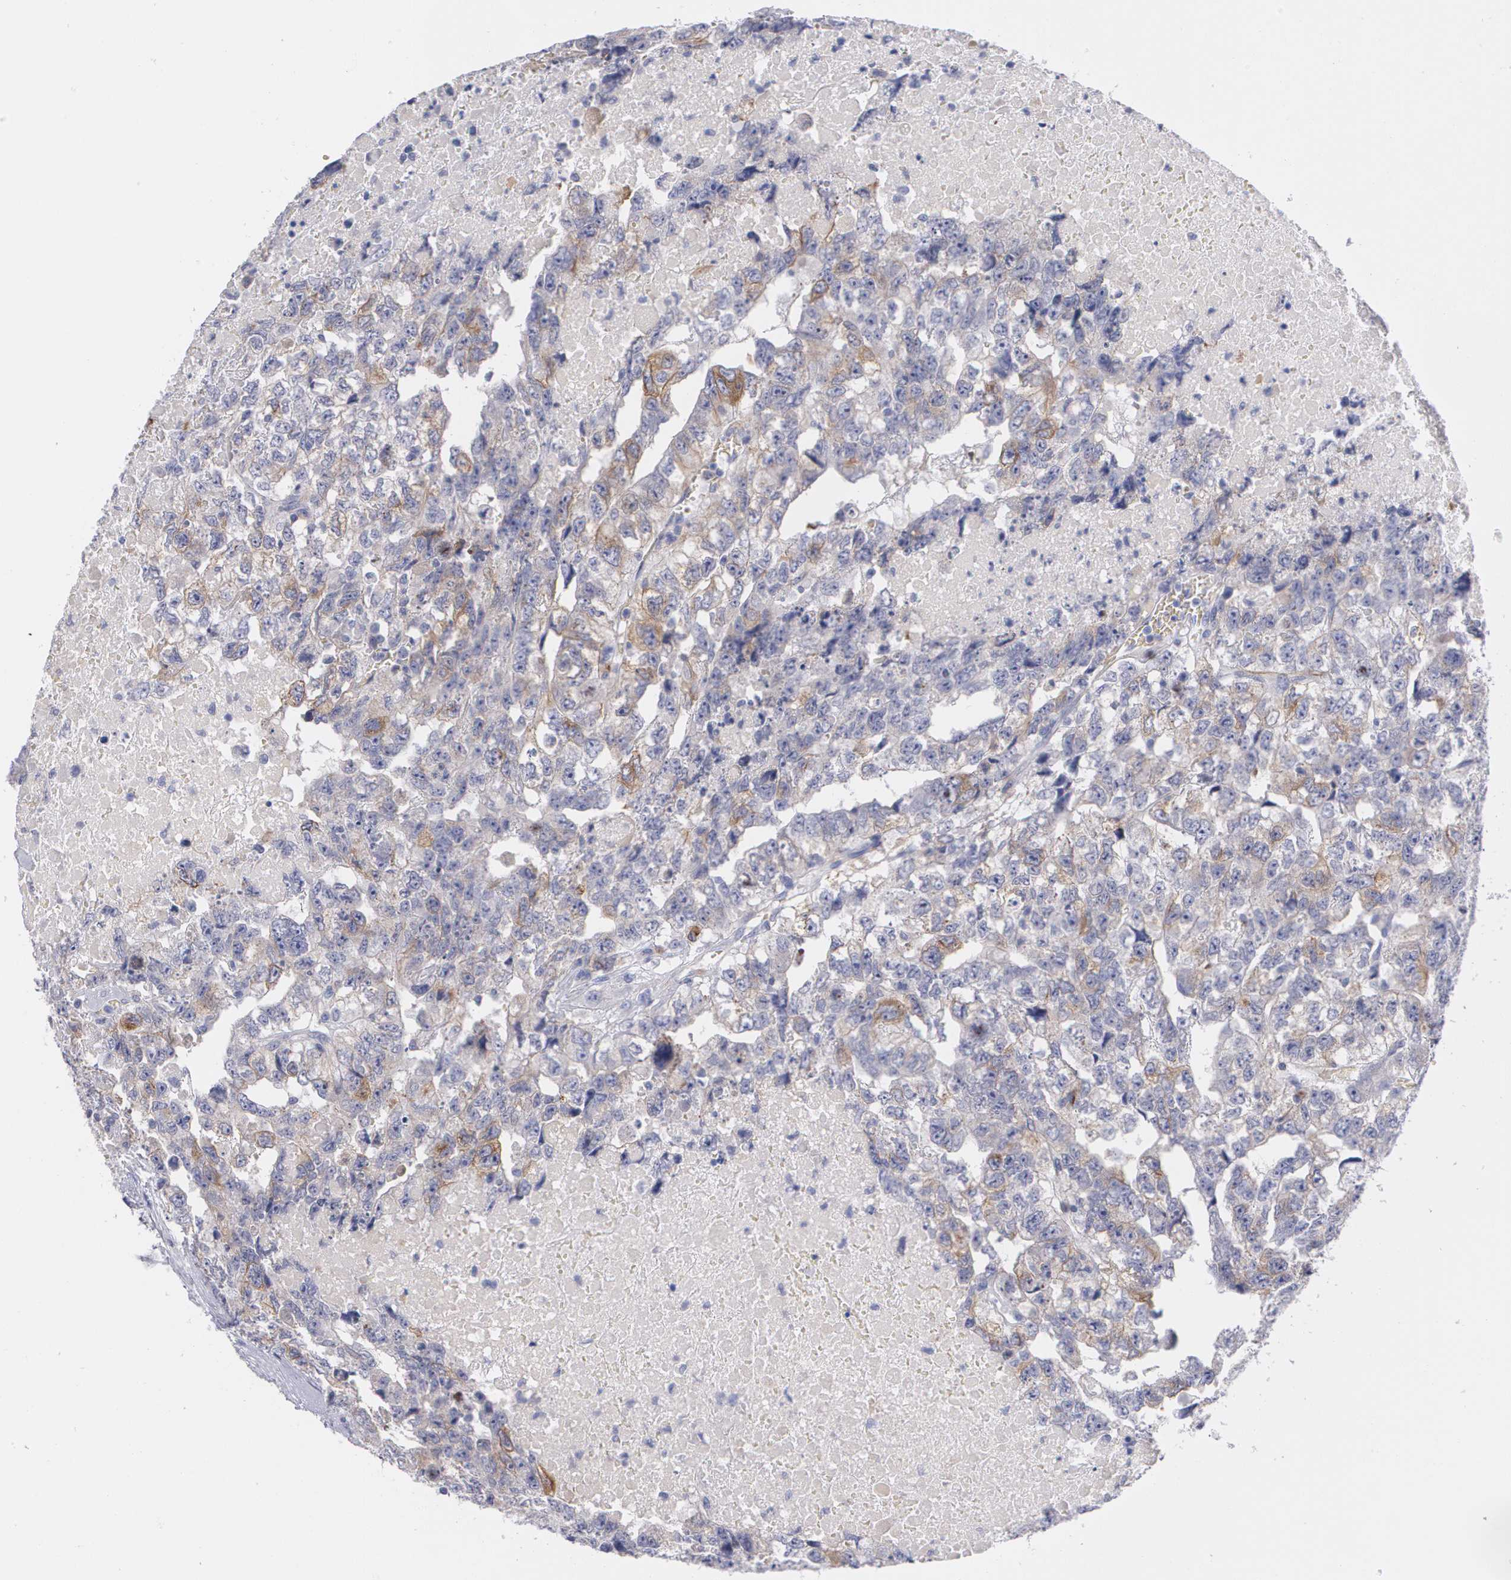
{"staining": {"intensity": "weak", "quantity": "25%-75%", "location": "cytoplasmic/membranous"}, "tissue": "testis cancer", "cell_type": "Tumor cells", "image_type": "cancer", "snomed": [{"axis": "morphology", "description": "Carcinoma, Embryonal, NOS"}, {"axis": "topography", "description": "Testis"}], "caption": "Weak cytoplasmic/membranous protein expression is appreciated in approximately 25%-75% of tumor cells in embryonal carcinoma (testis).", "gene": "HMMR", "patient": {"sex": "male", "age": 36}}